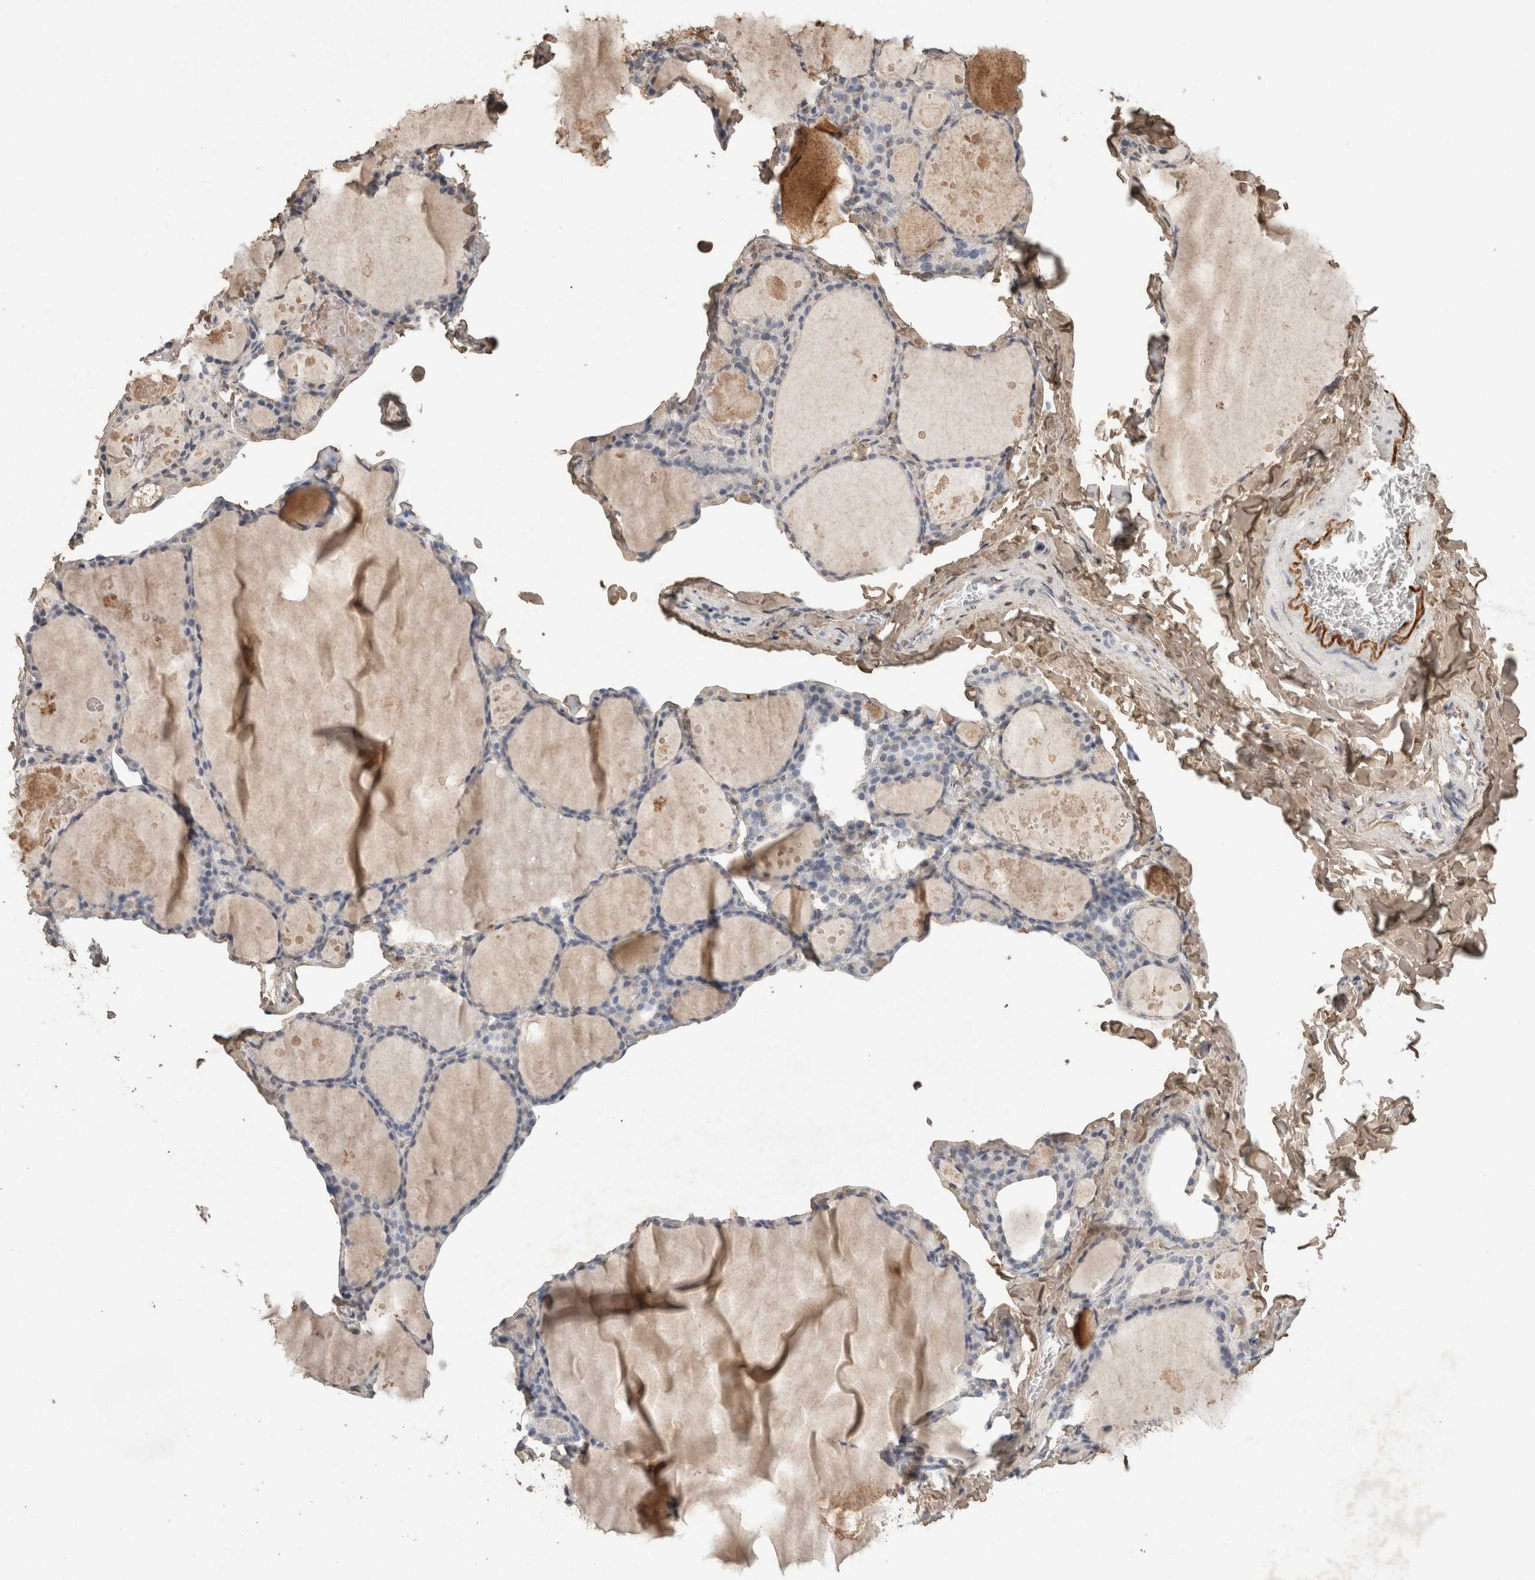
{"staining": {"intensity": "strong", "quantity": "<25%", "location": "cytoplasmic/membranous"}, "tissue": "thyroid gland", "cell_type": "Glandular cells", "image_type": "normal", "snomed": [{"axis": "morphology", "description": "Normal tissue, NOS"}, {"axis": "topography", "description": "Thyroid gland"}], "caption": "Brown immunohistochemical staining in normal thyroid gland demonstrates strong cytoplasmic/membranous staining in about <25% of glandular cells.", "gene": "C1QTNF5", "patient": {"sex": "male", "age": 56}}